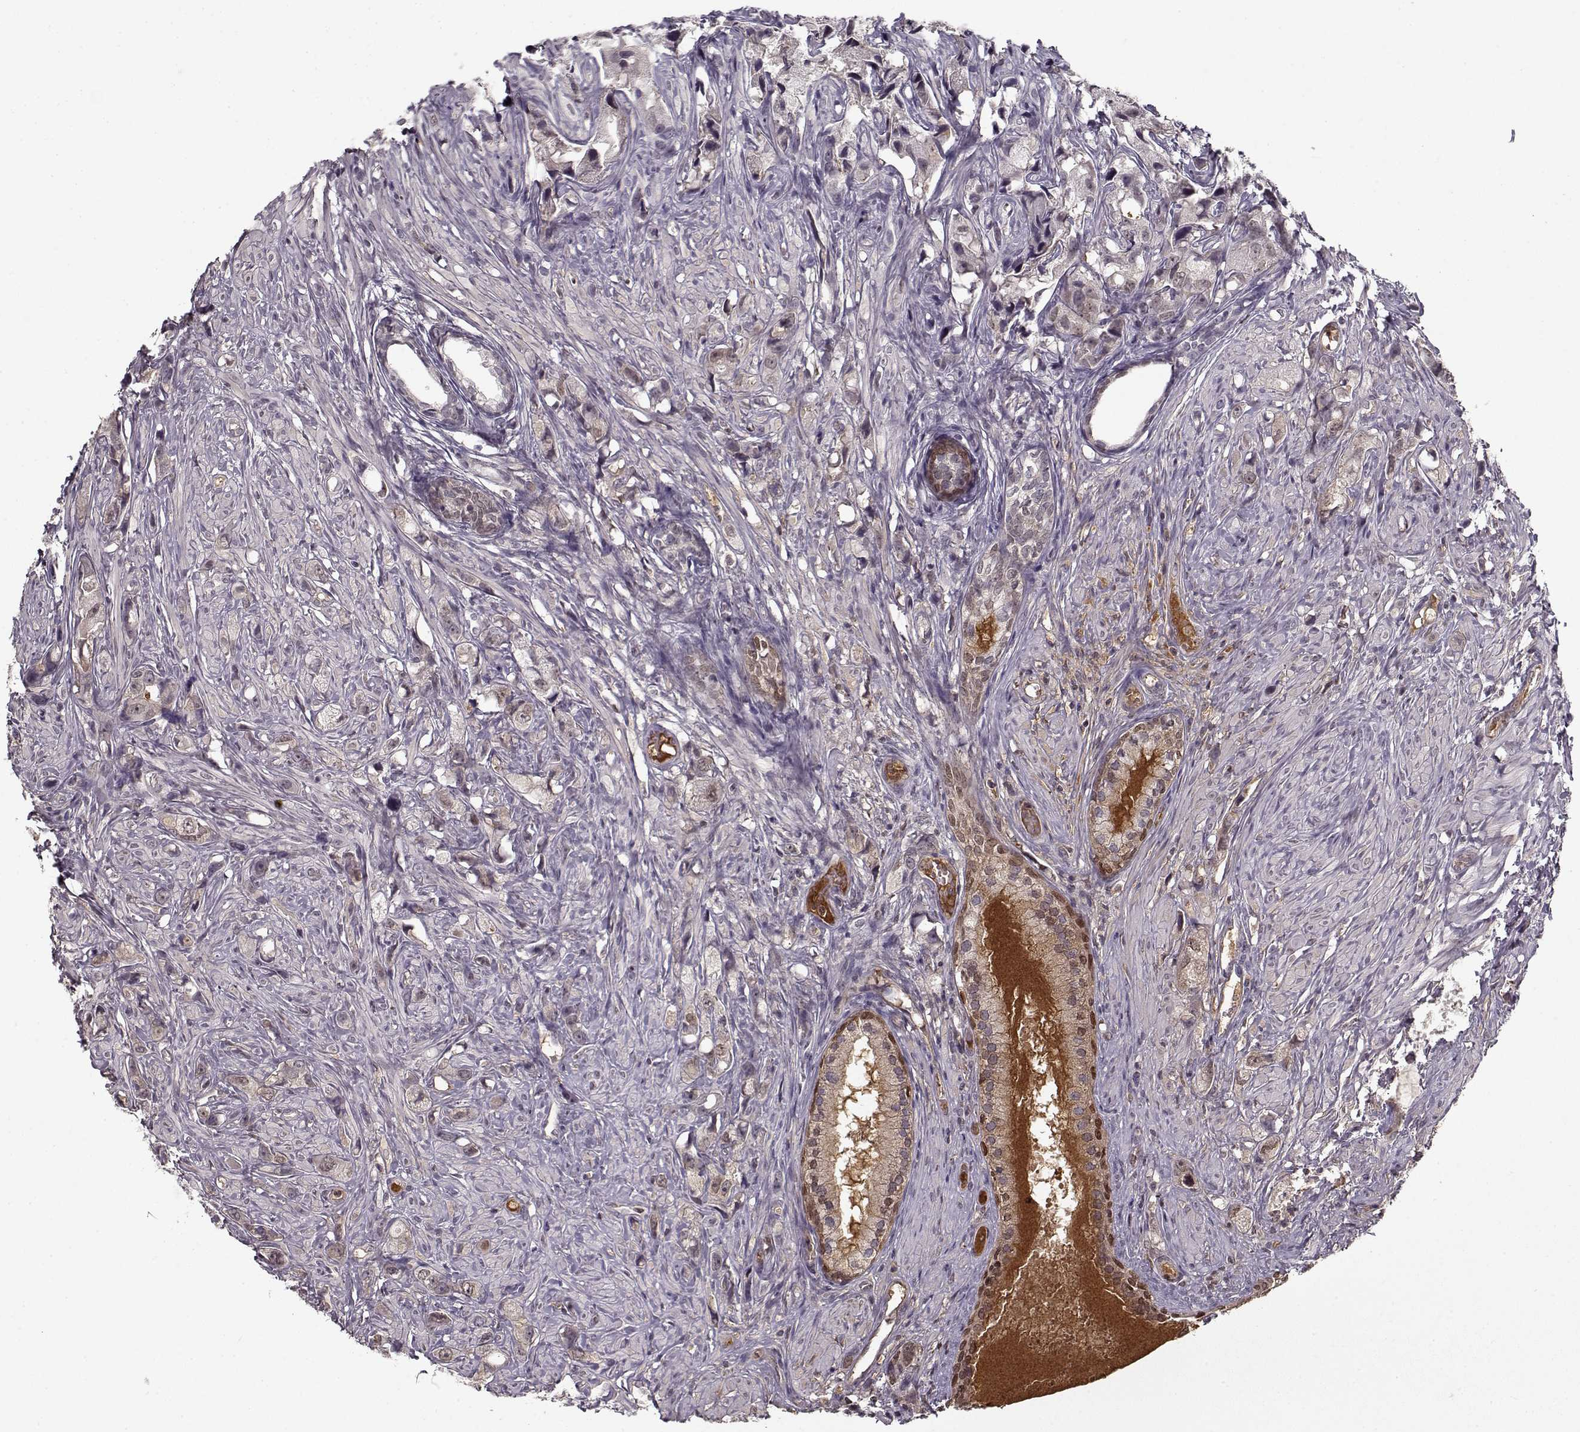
{"staining": {"intensity": "negative", "quantity": "none", "location": "none"}, "tissue": "prostate cancer", "cell_type": "Tumor cells", "image_type": "cancer", "snomed": [{"axis": "morphology", "description": "Adenocarcinoma, High grade"}, {"axis": "topography", "description": "Prostate"}], "caption": "The micrograph reveals no staining of tumor cells in prostate cancer (adenocarcinoma (high-grade)).", "gene": "AFM", "patient": {"sex": "male", "age": 75}}